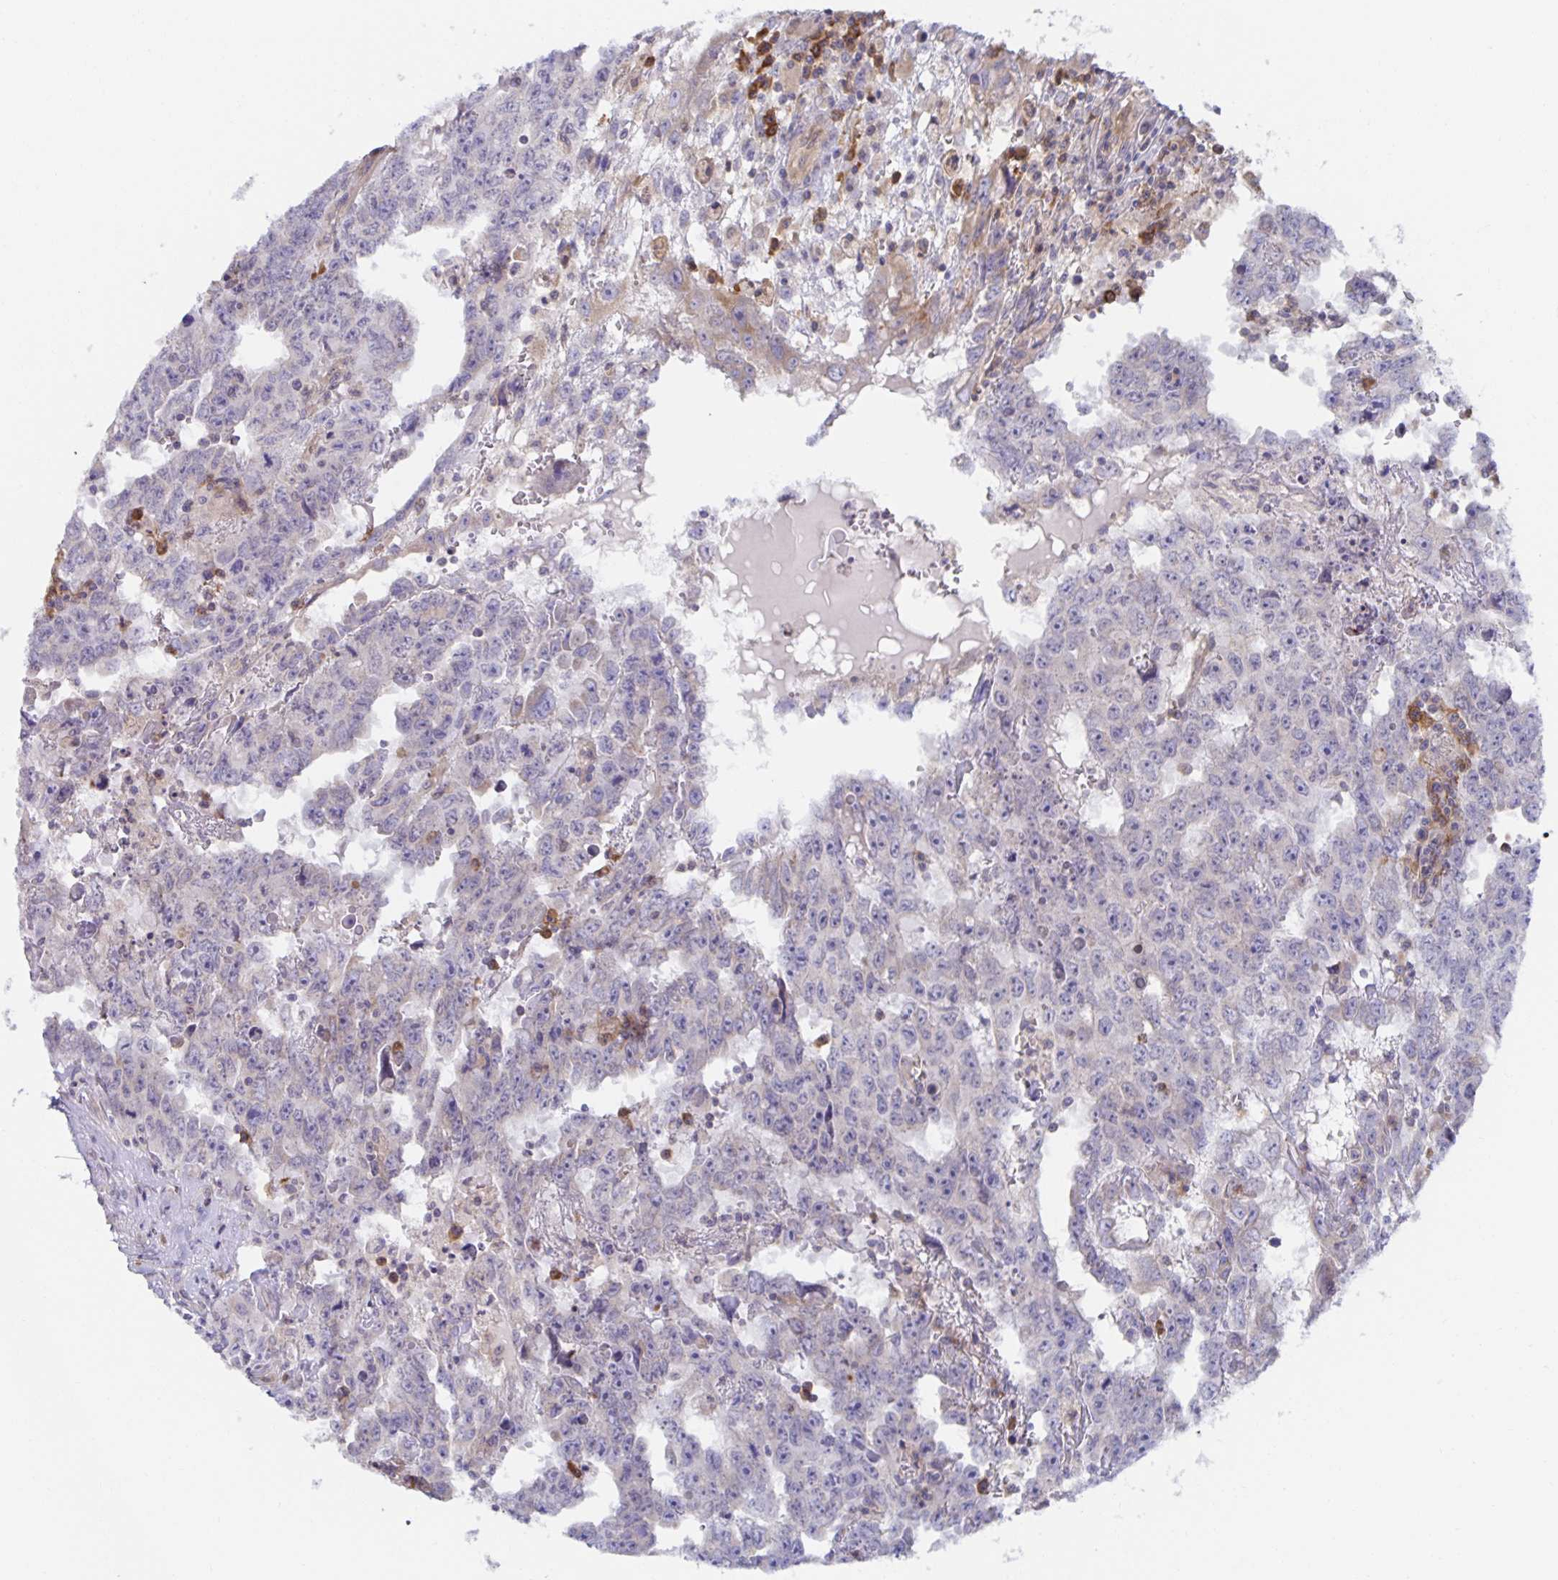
{"staining": {"intensity": "negative", "quantity": "none", "location": "none"}, "tissue": "testis cancer", "cell_type": "Tumor cells", "image_type": "cancer", "snomed": [{"axis": "morphology", "description": "Carcinoma, Embryonal, NOS"}, {"axis": "topography", "description": "Testis"}], "caption": "This is an immunohistochemistry micrograph of human testis embryonal carcinoma. There is no staining in tumor cells.", "gene": "BAD", "patient": {"sex": "male", "age": 22}}